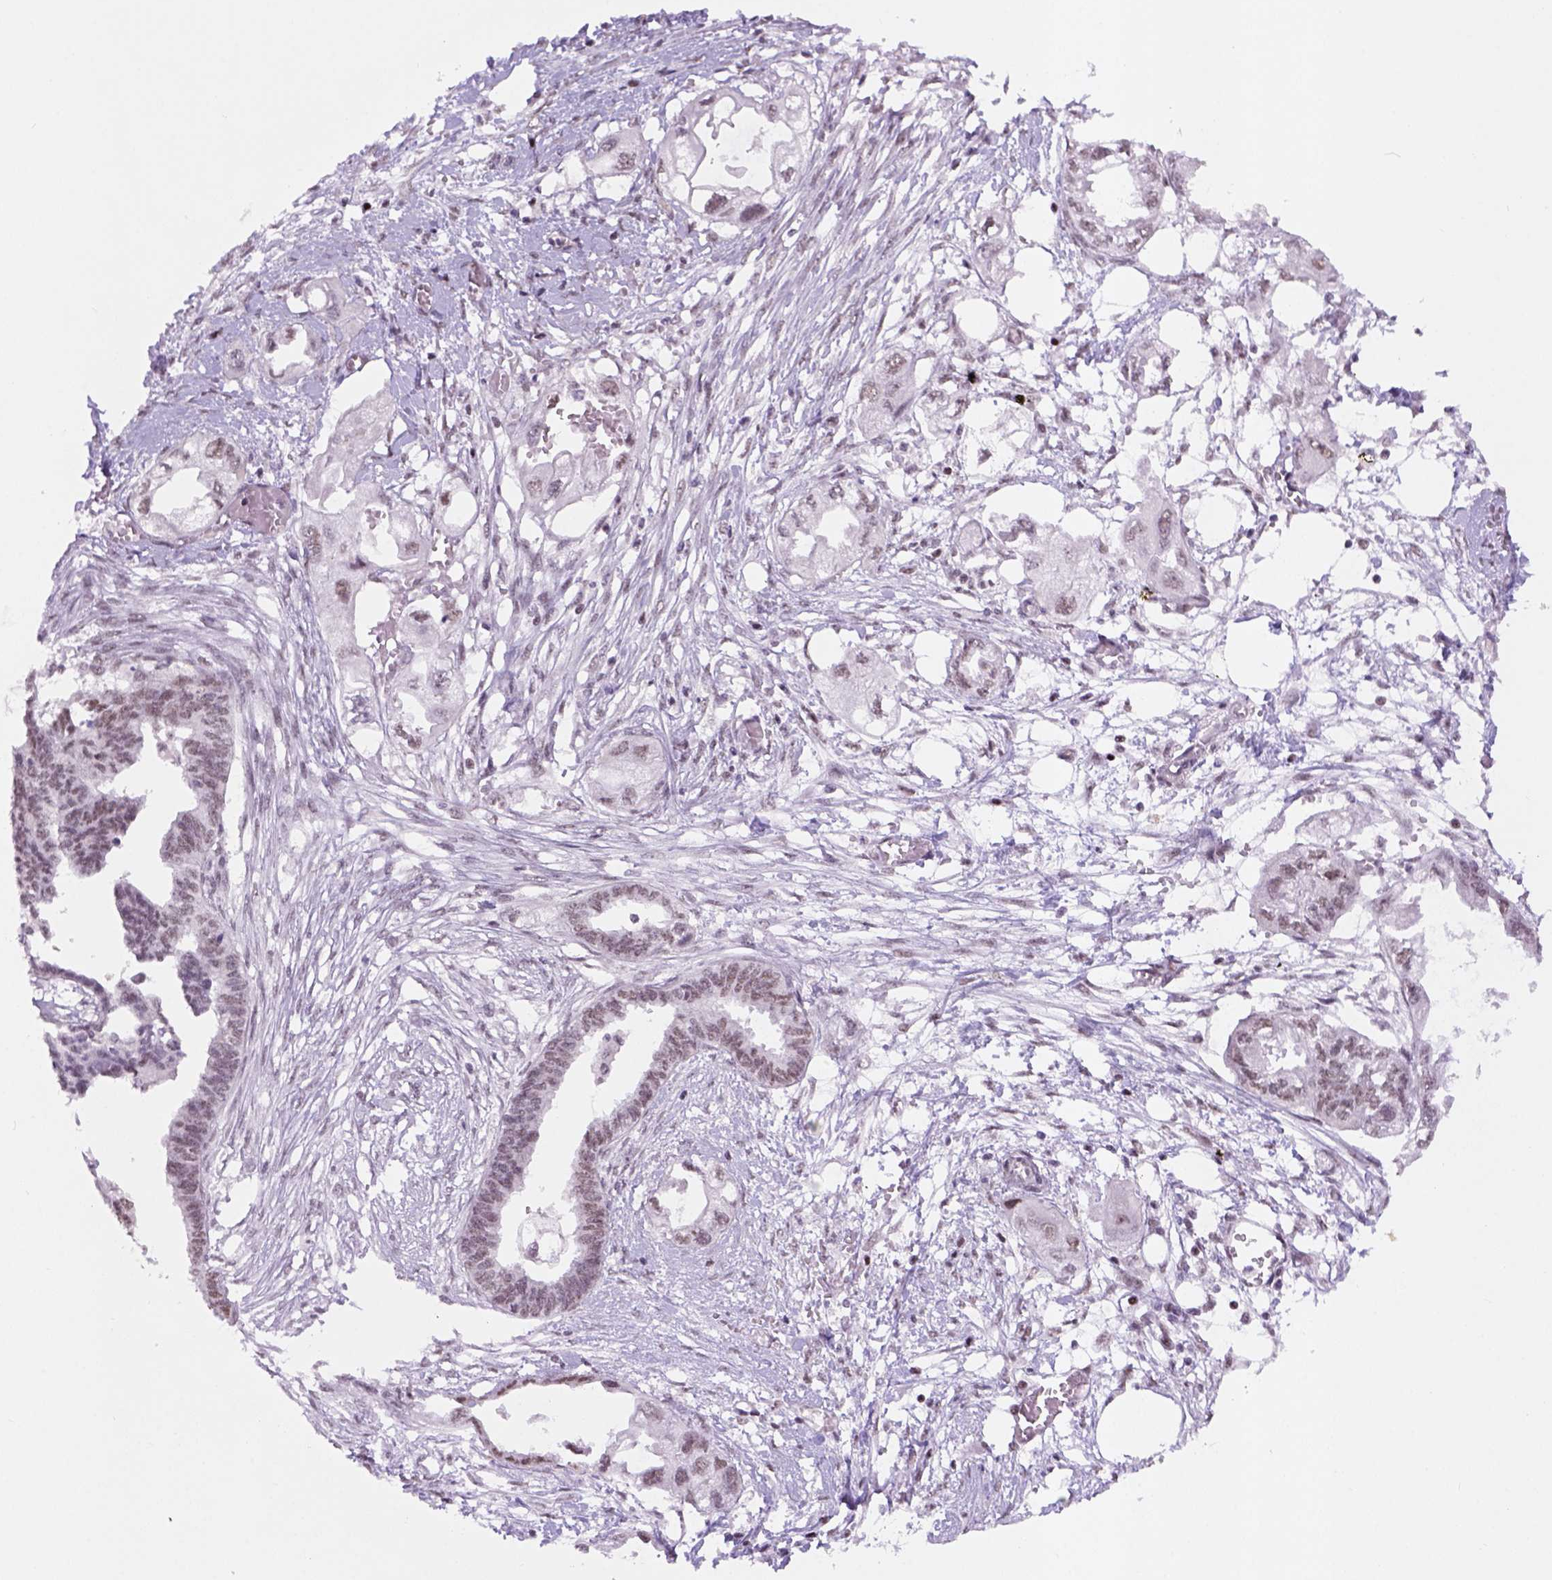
{"staining": {"intensity": "weak", "quantity": ">75%", "location": "nuclear"}, "tissue": "endometrial cancer", "cell_type": "Tumor cells", "image_type": "cancer", "snomed": [{"axis": "morphology", "description": "Adenocarcinoma, NOS"}, {"axis": "morphology", "description": "Adenocarcinoma, metastatic, NOS"}, {"axis": "topography", "description": "Adipose tissue"}, {"axis": "topography", "description": "Endometrium"}], "caption": "Human endometrial cancer stained with a protein marker shows weak staining in tumor cells.", "gene": "TBPL1", "patient": {"sex": "female", "age": 67}}